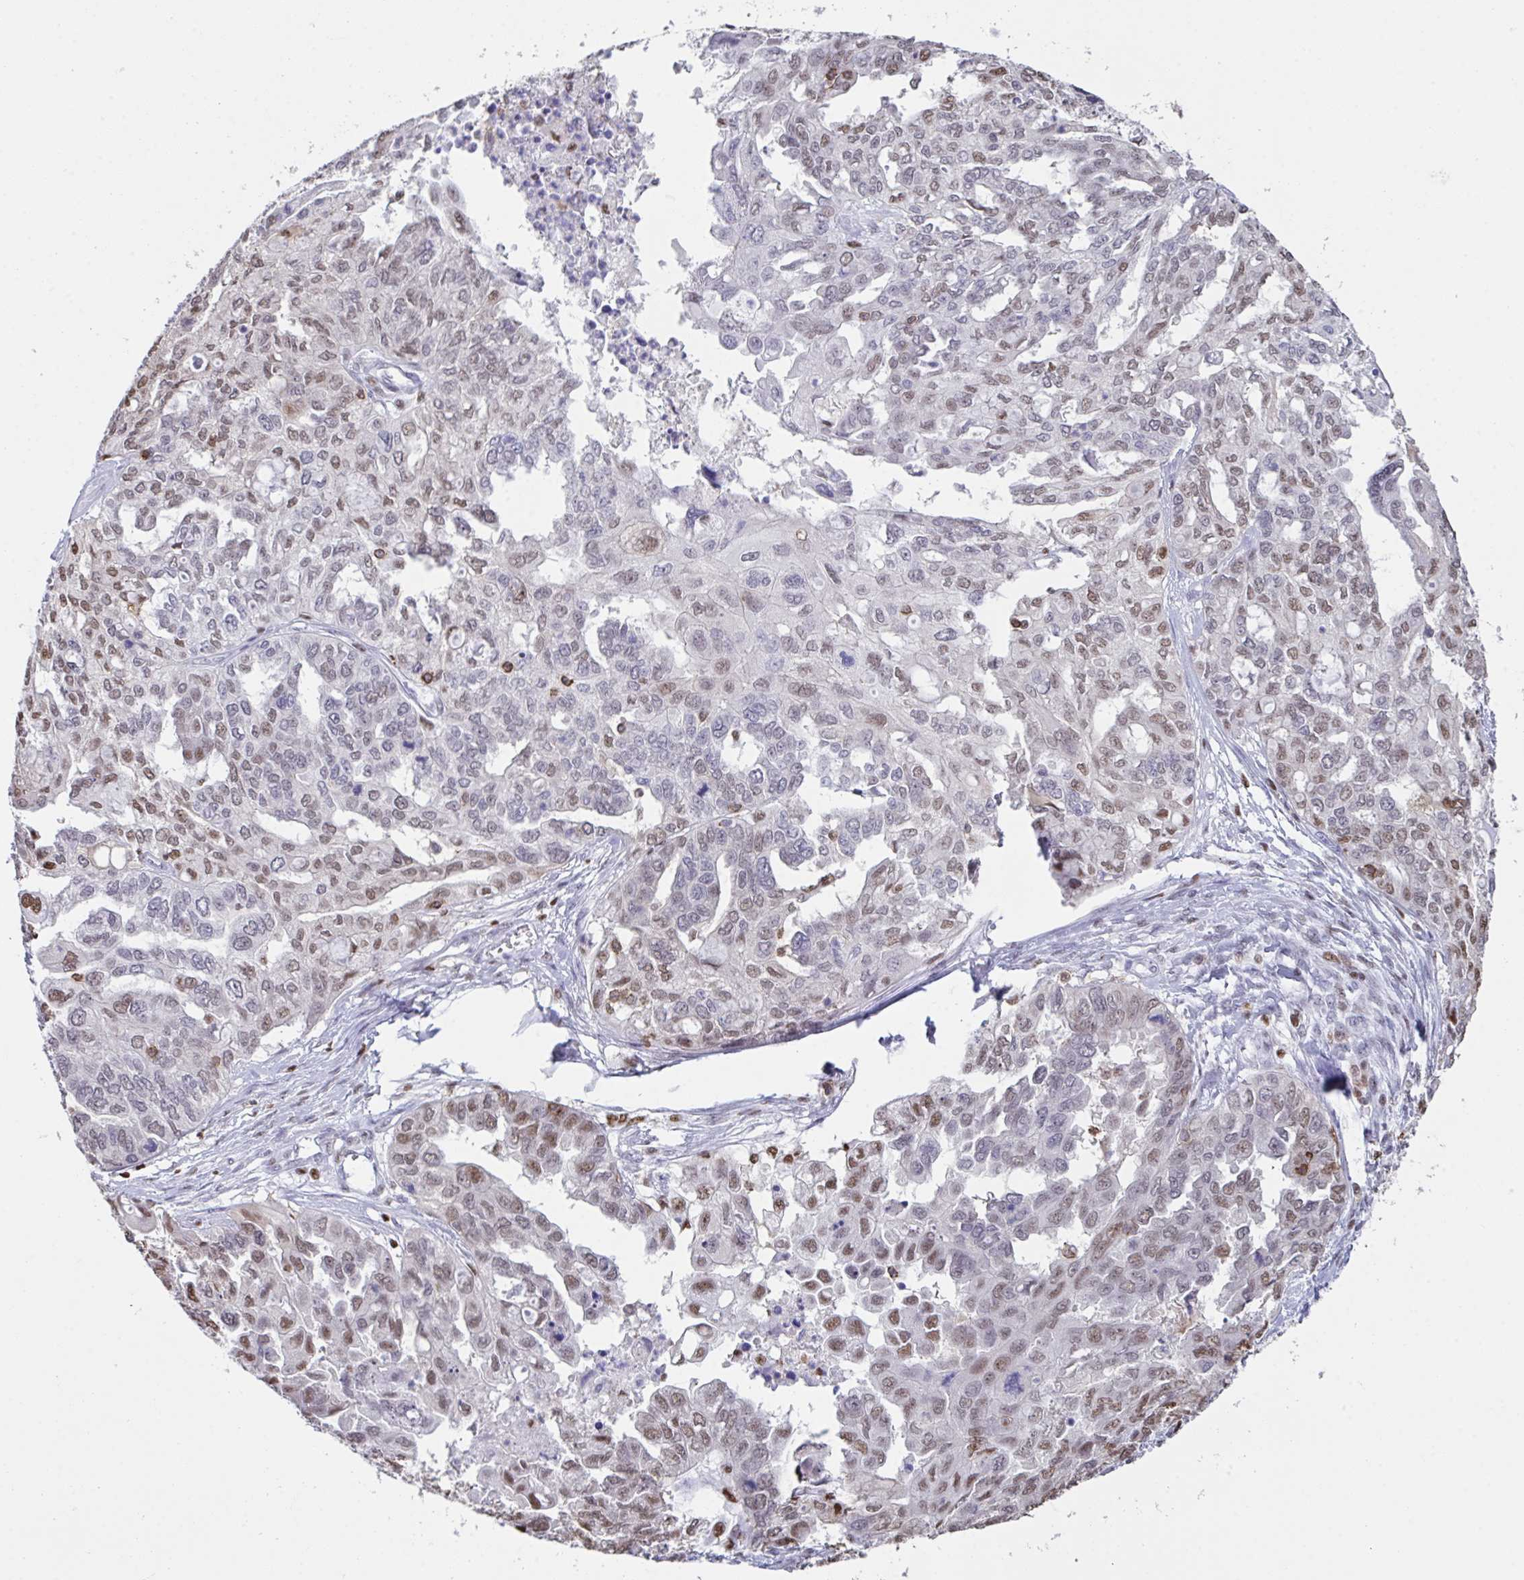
{"staining": {"intensity": "moderate", "quantity": "25%-75%", "location": "nuclear"}, "tissue": "ovarian cancer", "cell_type": "Tumor cells", "image_type": "cancer", "snomed": [{"axis": "morphology", "description": "Cystadenocarcinoma, serous, NOS"}, {"axis": "topography", "description": "Ovary"}], "caption": "Tumor cells exhibit medium levels of moderate nuclear positivity in approximately 25%-75% of cells in ovarian serous cystadenocarcinoma.", "gene": "BTBD10", "patient": {"sex": "female", "age": 53}}